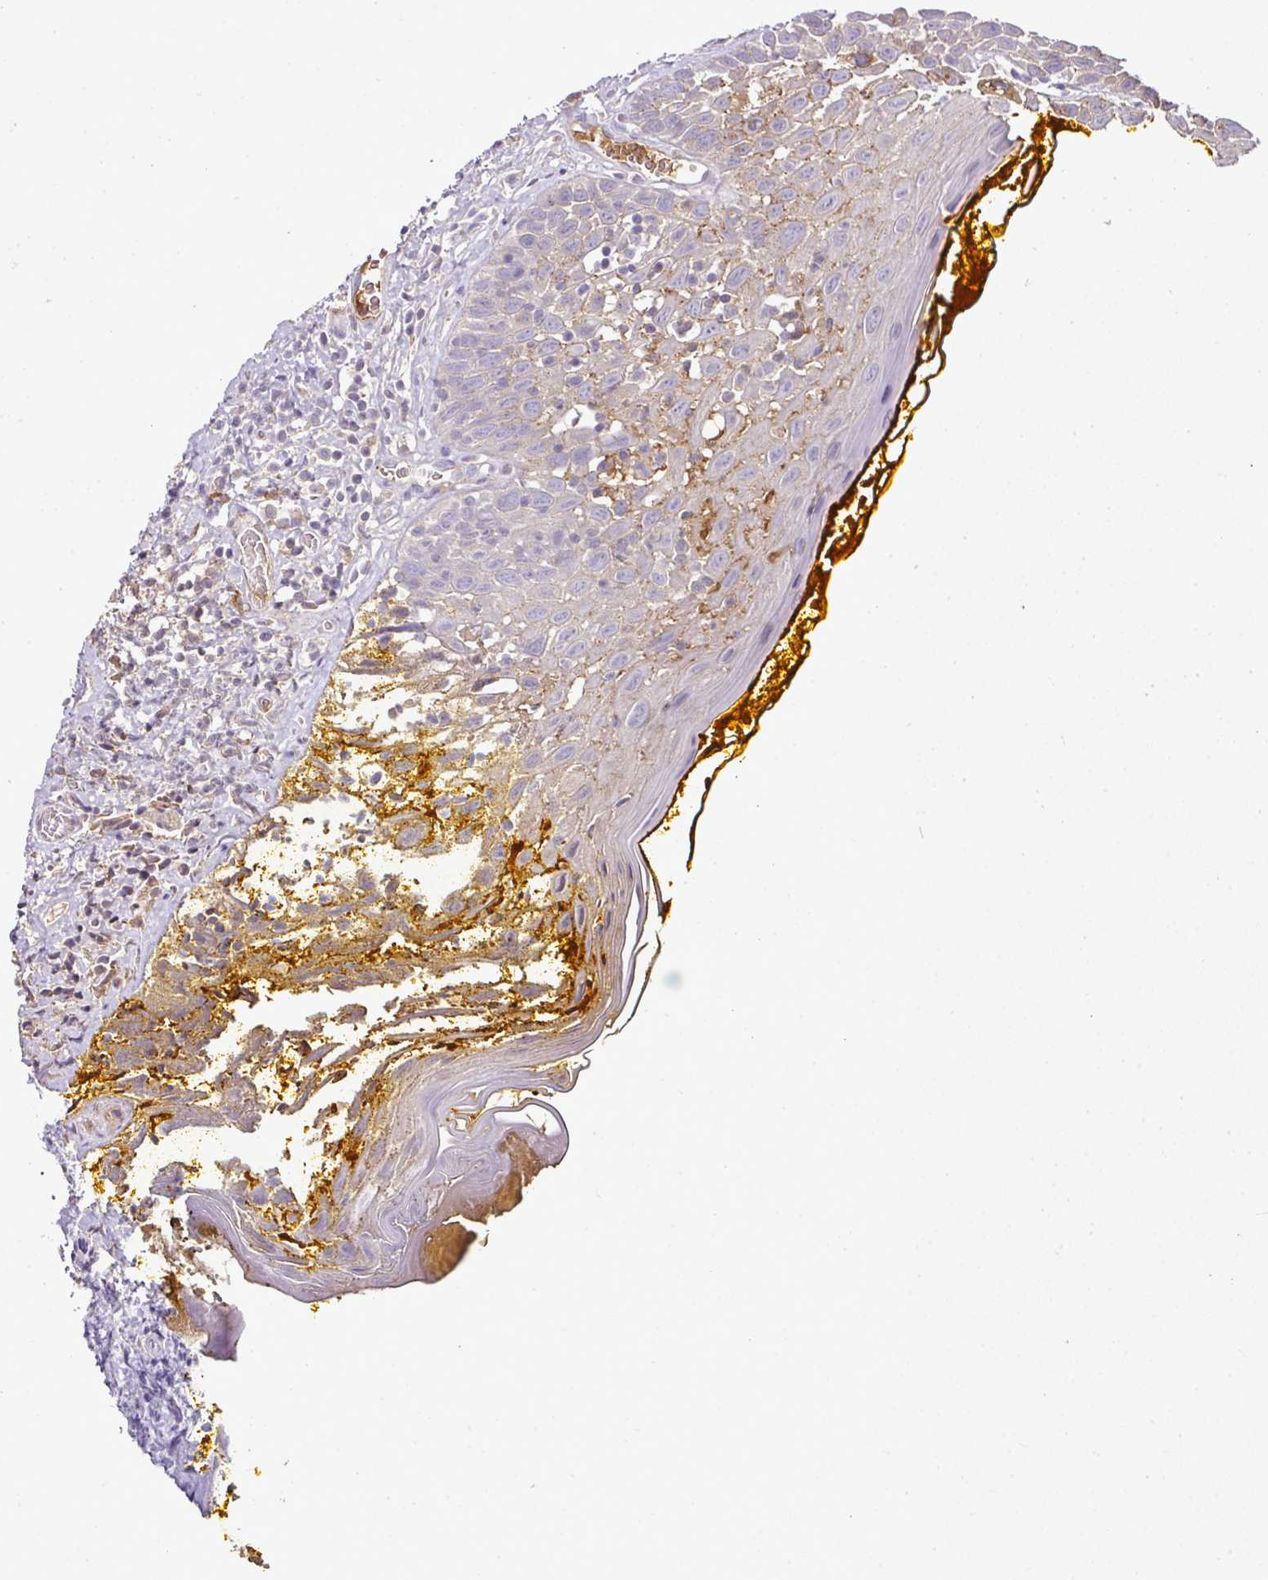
{"staining": {"intensity": "moderate", "quantity": "<25%", "location": "cytoplasmic/membranous"}, "tissue": "oral mucosa", "cell_type": "Squamous epithelial cells", "image_type": "normal", "snomed": [{"axis": "morphology", "description": "Normal tissue, NOS"}, {"axis": "morphology", "description": "Squamous cell carcinoma, NOS"}, {"axis": "topography", "description": "Oral tissue"}, {"axis": "topography", "description": "Tounge, NOS"}, {"axis": "topography", "description": "Head-Neck"}], "caption": "Unremarkable oral mucosa demonstrates moderate cytoplasmic/membranous expression in about <25% of squamous epithelial cells.", "gene": "CAB39L", "patient": {"sex": "male", "age": 76}}